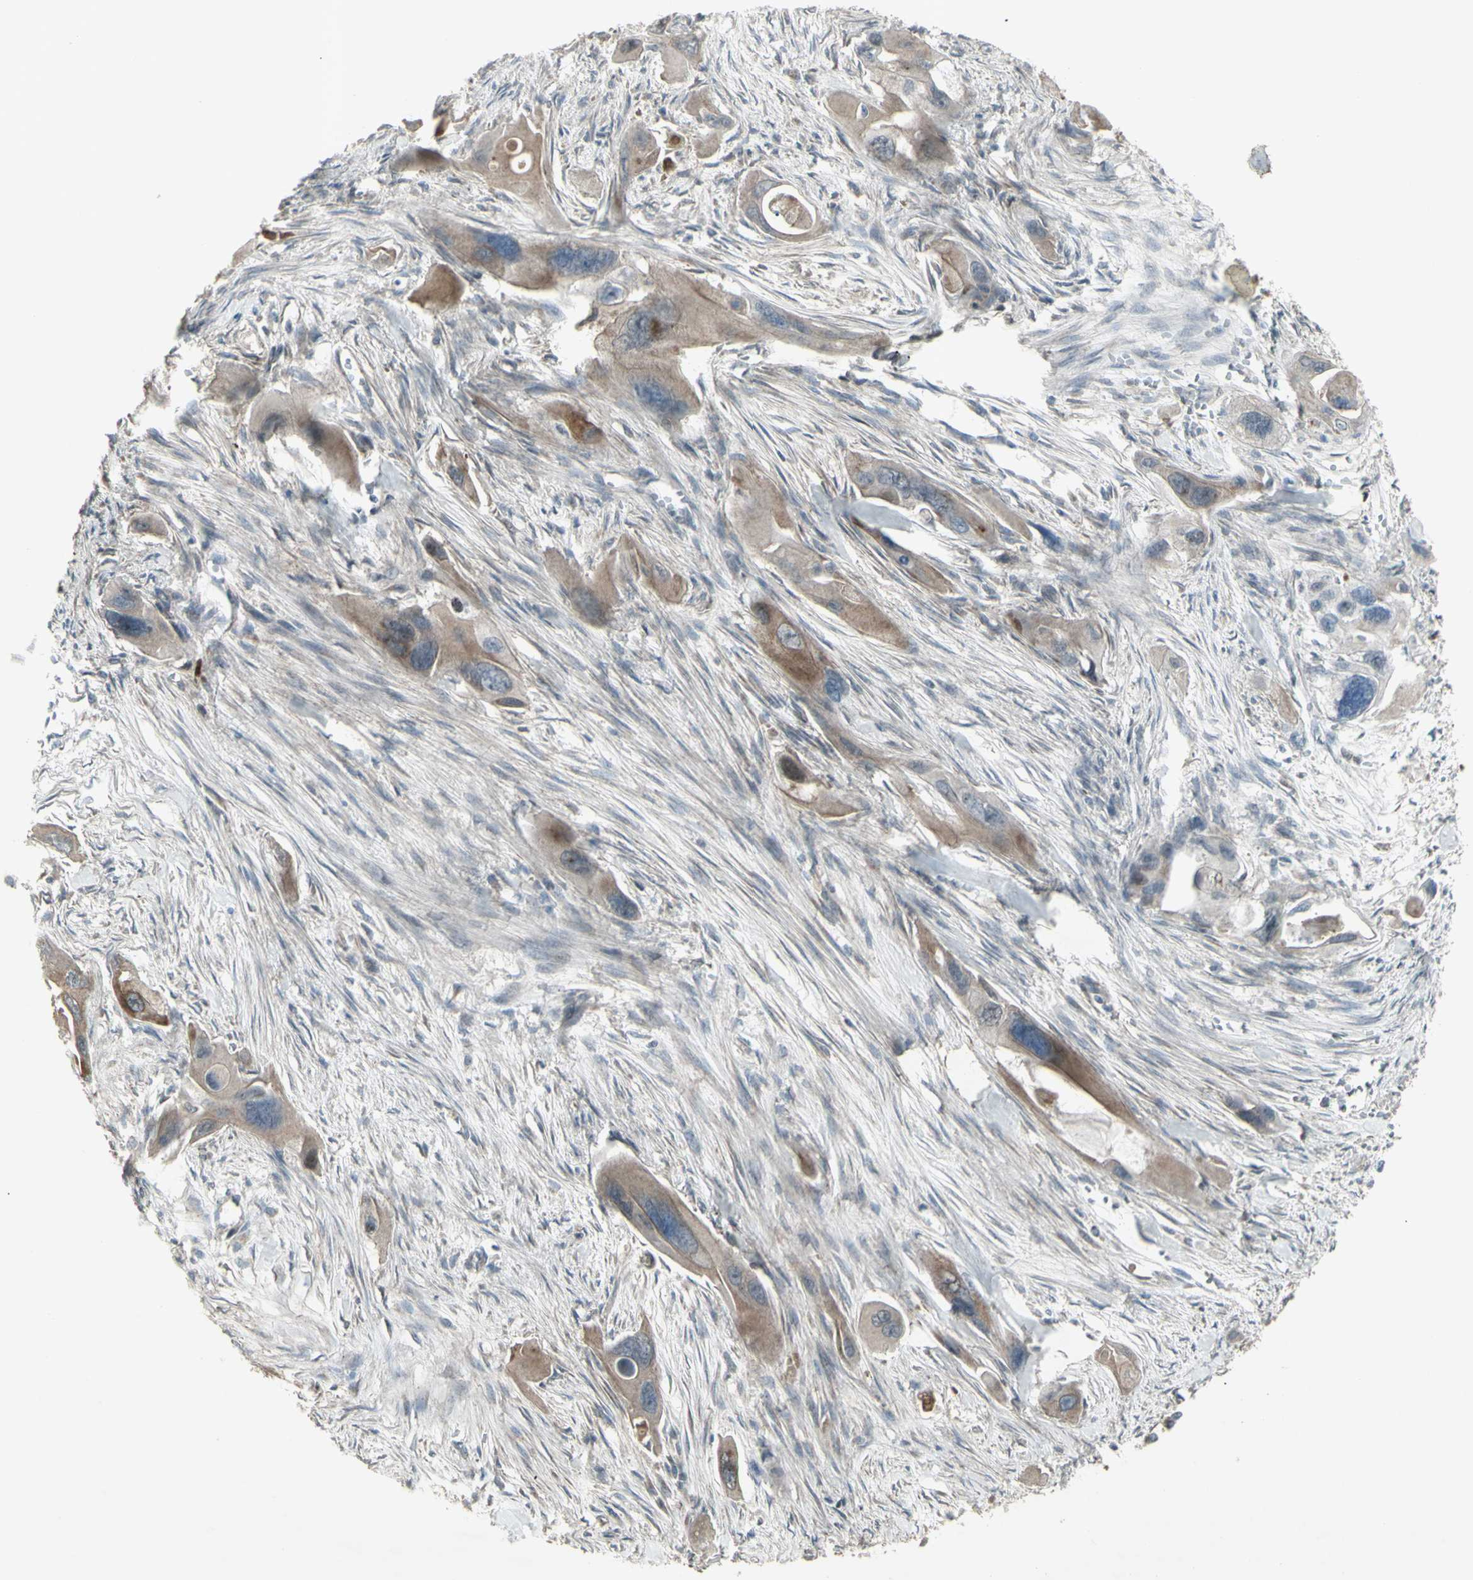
{"staining": {"intensity": "weak", "quantity": ">75%", "location": "cytoplasmic/membranous"}, "tissue": "pancreatic cancer", "cell_type": "Tumor cells", "image_type": "cancer", "snomed": [{"axis": "morphology", "description": "Adenocarcinoma, NOS"}, {"axis": "topography", "description": "Pancreas"}], "caption": "A micrograph showing weak cytoplasmic/membranous staining in about >75% of tumor cells in pancreatic adenocarcinoma, as visualized by brown immunohistochemical staining.", "gene": "GRAMD1B", "patient": {"sex": "male", "age": 73}}